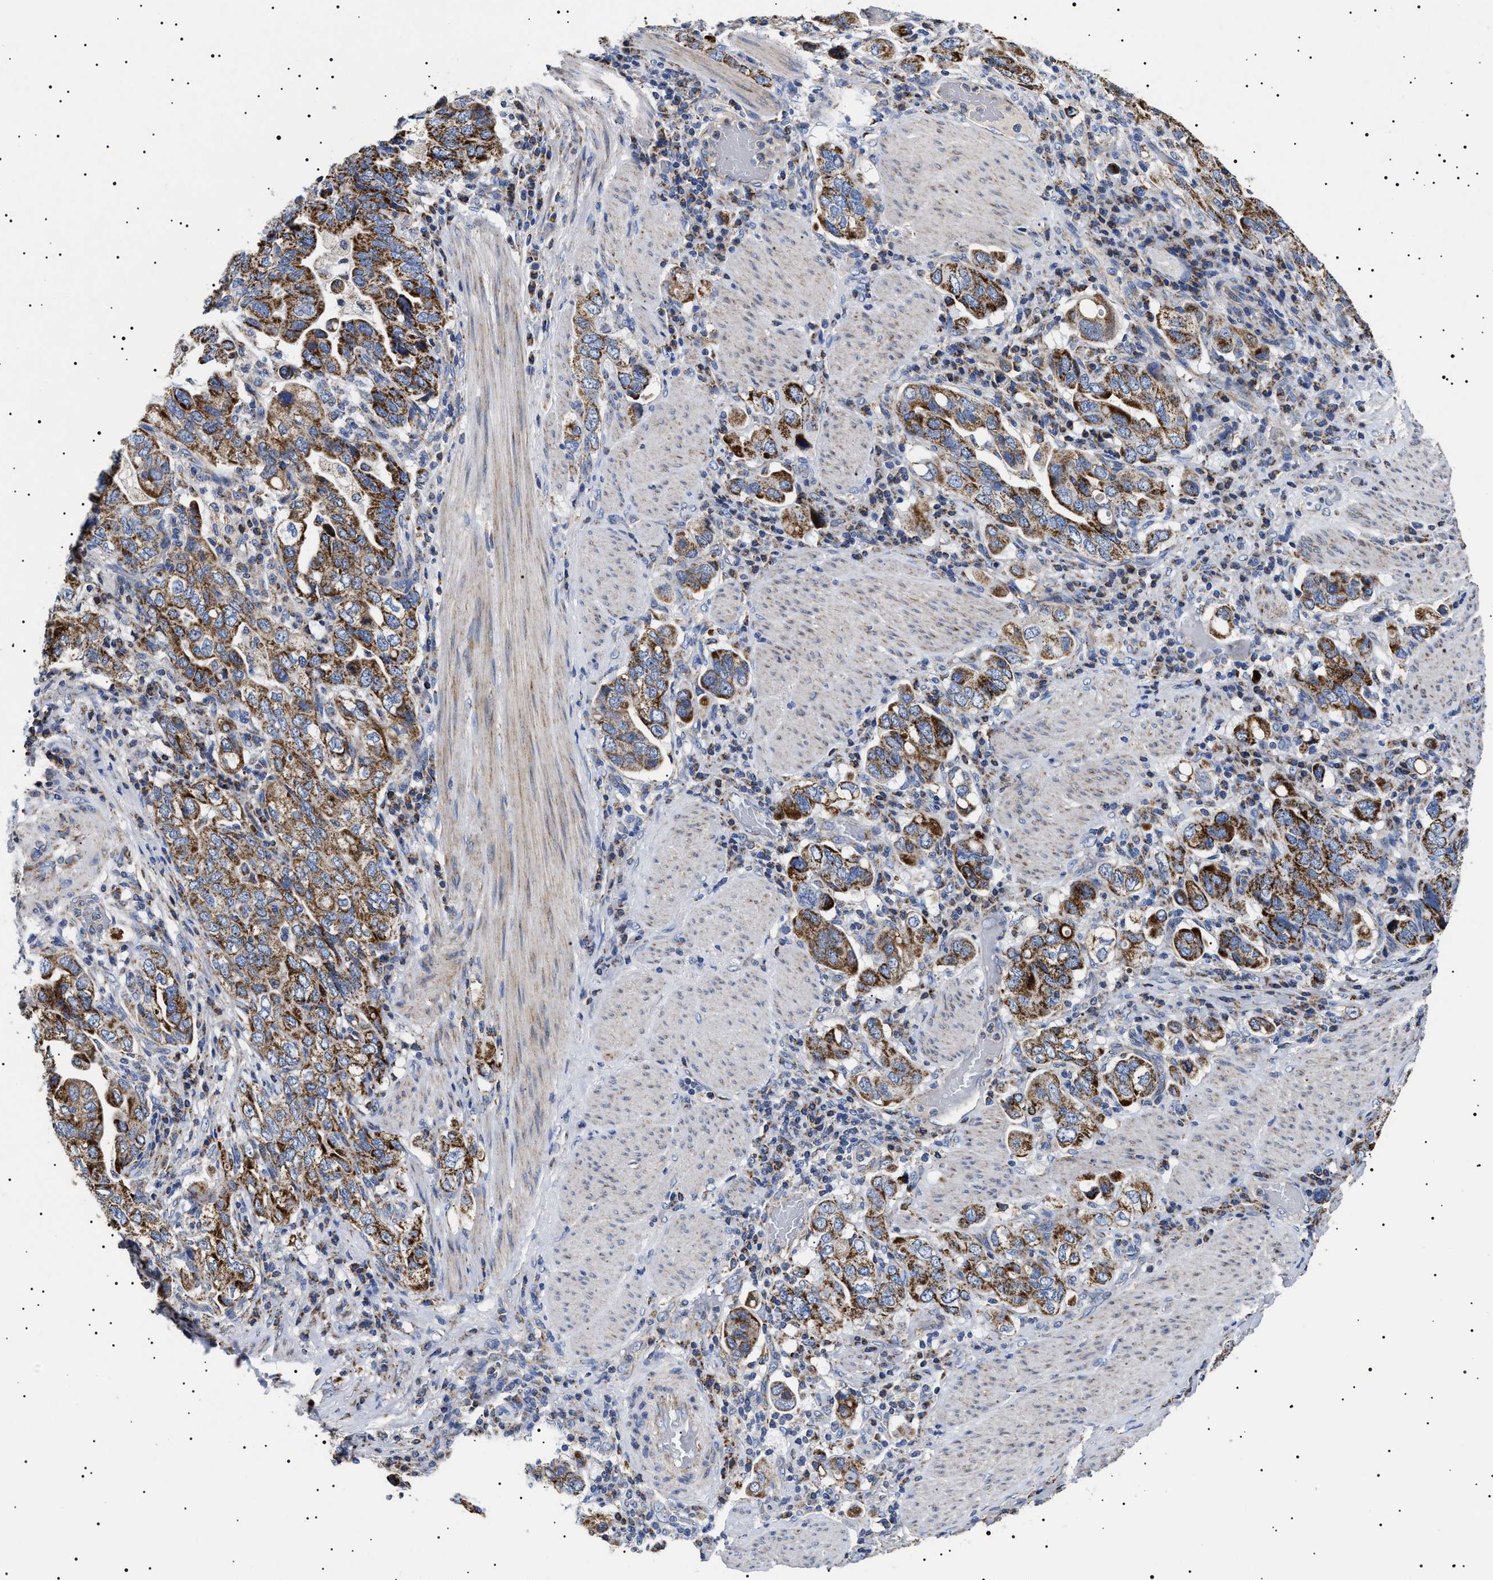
{"staining": {"intensity": "strong", "quantity": ">75%", "location": "cytoplasmic/membranous"}, "tissue": "stomach cancer", "cell_type": "Tumor cells", "image_type": "cancer", "snomed": [{"axis": "morphology", "description": "Adenocarcinoma, NOS"}, {"axis": "topography", "description": "Stomach, upper"}], "caption": "Human adenocarcinoma (stomach) stained with a brown dye exhibits strong cytoplasmic/membranous positive positivity in about >75% of tumor cells.", "gene": "CHRDL2", "patient": {"sex": "male", "age": 62}}